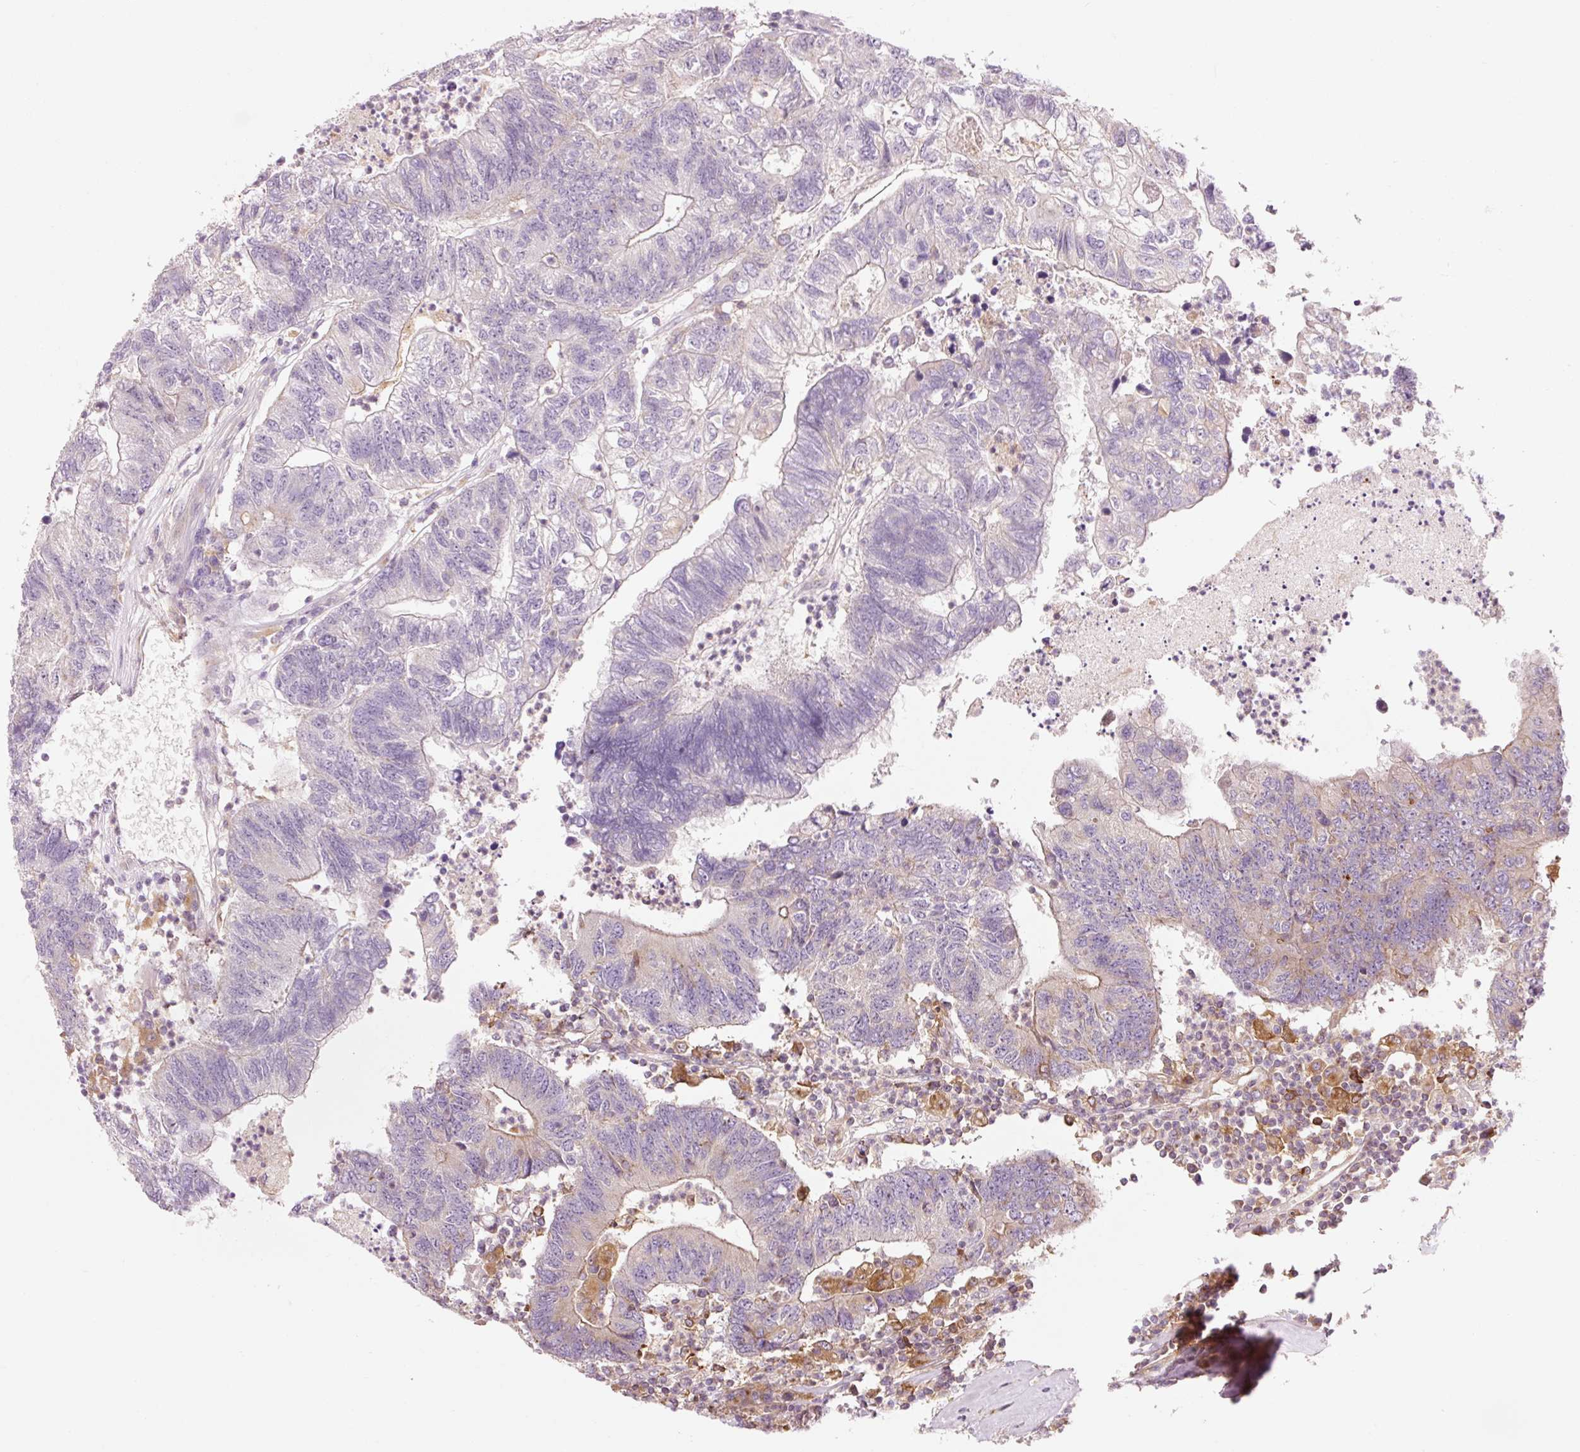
{"staining": {"intensity": "negative", "quantity": "none", "location": "none"}, "tissue": "colorectal cancer", "cell_type": "Tumor cells", "image_type": "cancer", "snomed": [{"axis": "morphology", "description": "Adenocarcinoma, NOS"}, {"axis": "topography", "description": "Colon"}], "caption": "A photomicrograph of human colorectal adenocarcinoma is negative for staining in tumor cells. Nuclei are stained in blue.", "gene": "NAPA", "patient": {"sex": "female", "age": 48}}